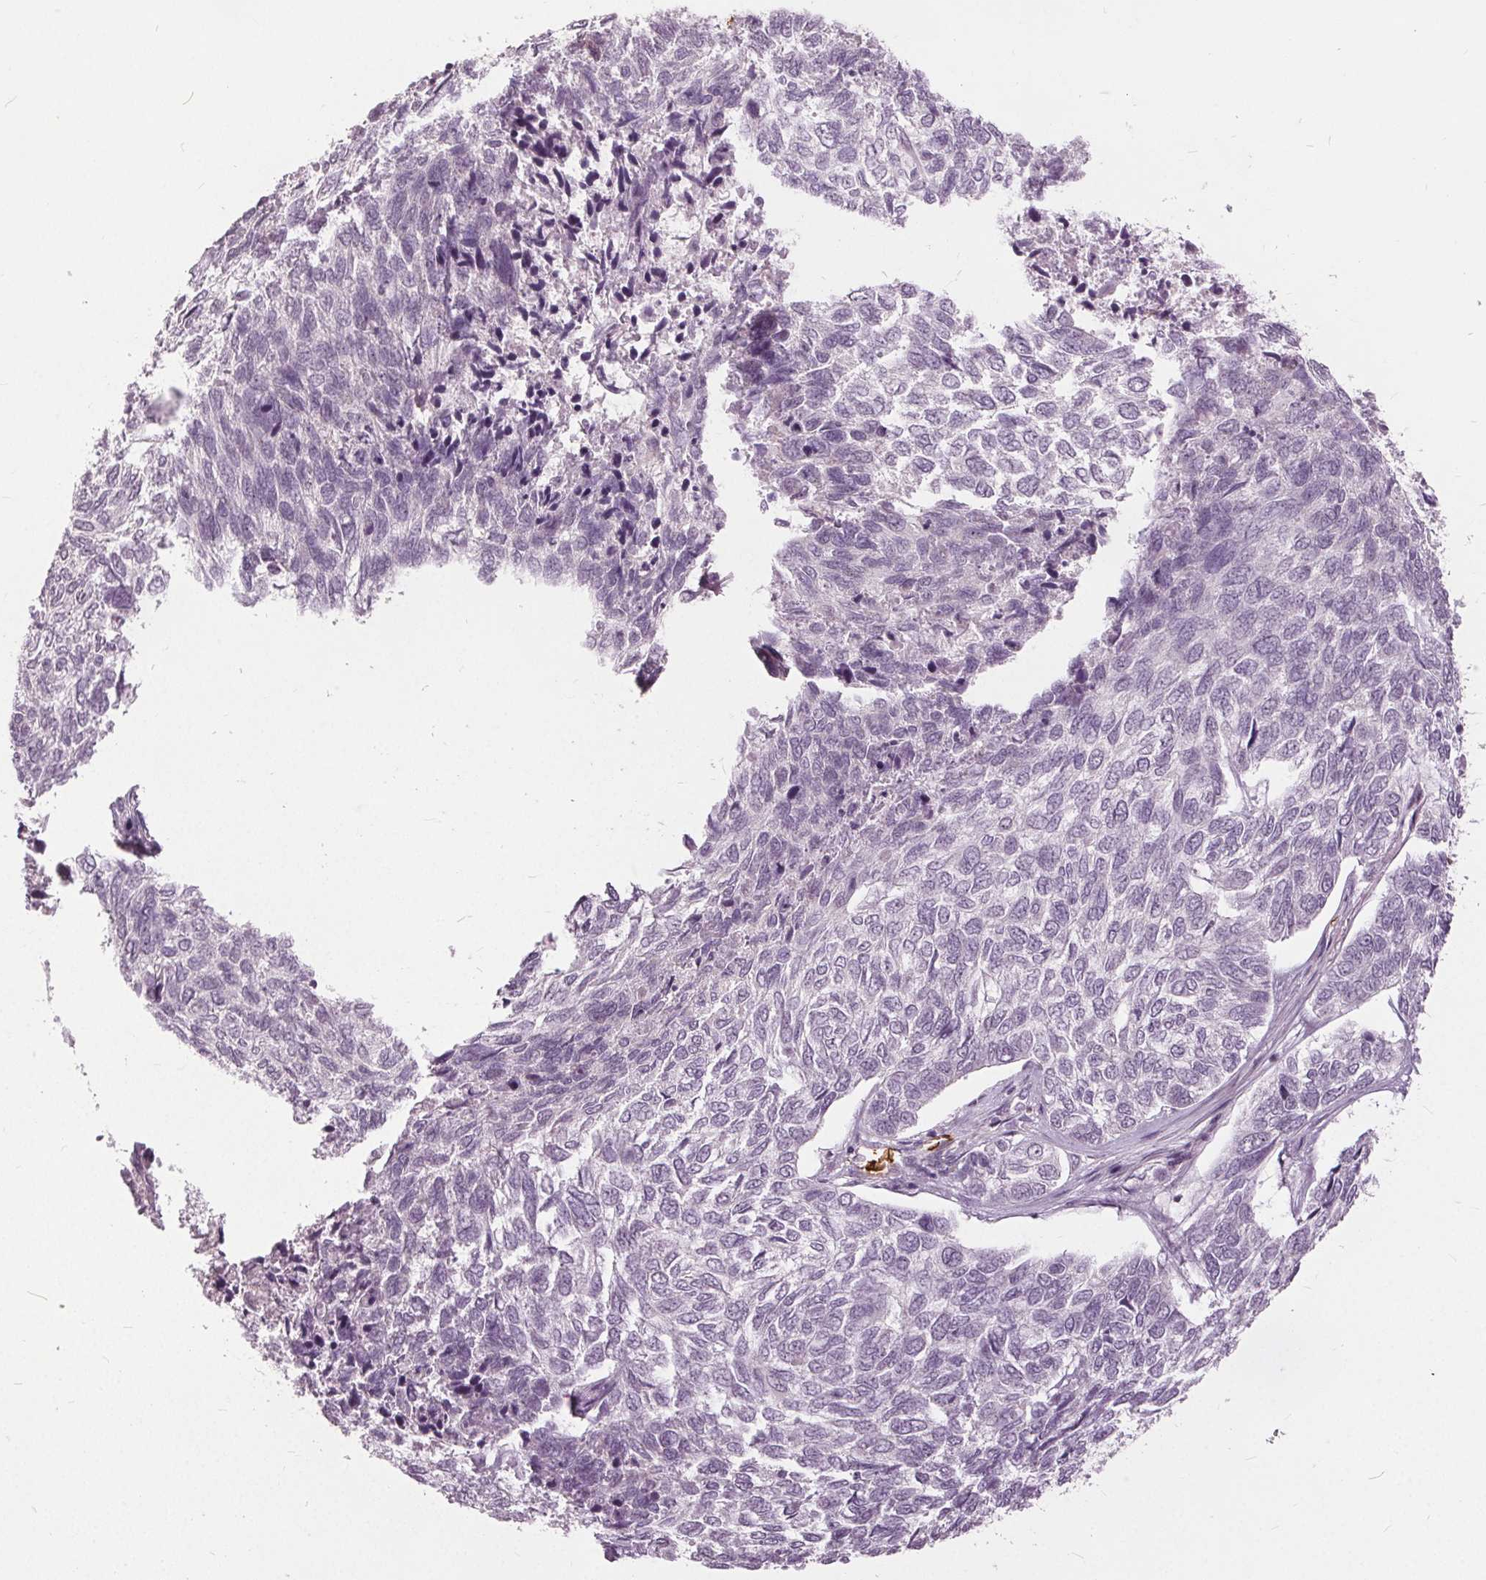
{"staining": {"intensity": "negative", "quantity": "none", "location": "none"}, "tissue": "skin cancer", "cell_type": "Tumor cells", "image_type": "cancer", "snomed": [{"axis": "morphology", "description": "Basal cell carcinoma"}, {"axis": "topography", "description": "Skin"}], "caption": "Tumor cells show no significant protein positivity in skin basal cell carcinoma.", "gene": "SLC4A1", "patient": {"sex": "female", "age": 65}}